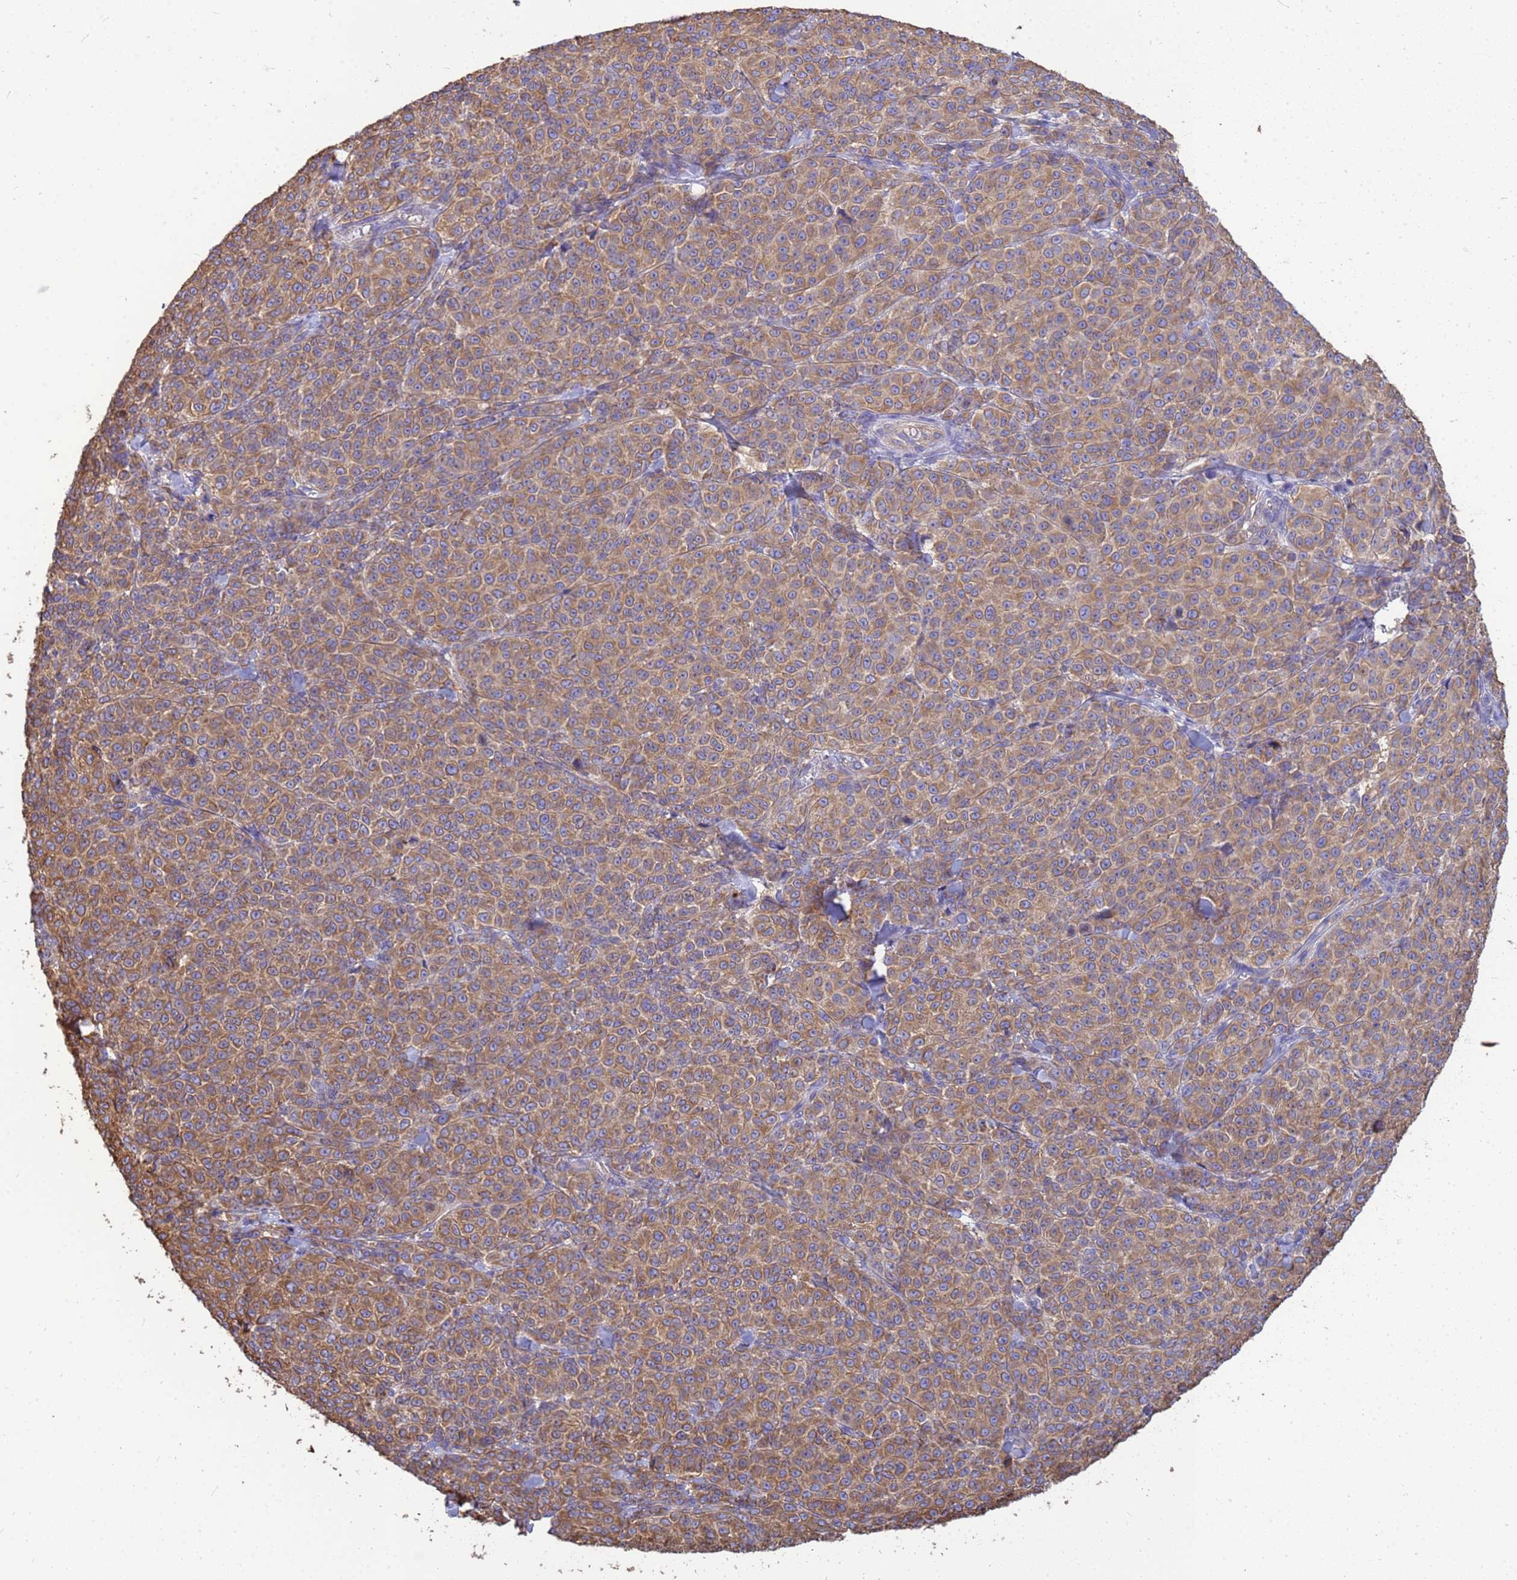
{"staining": {"intensity": "moderate", "quantity": ">75%", "location": "cytoplasmic/membranous"}, "tissue": "melanoma", "cell_type": "Tumor cells", "image_type": "cancer", "snomed": [{"axis": "morphology", "description": "Normal tissue, NOS"}, {"axis": "morphology", "description": "Malignant melanoma, NOS"}, {"axis": "topography", "description": "Skin"}], "caption": "DAB (3,3'-diaminobenzidine) immunohistochemical staining of human malignant melanoma demonstrates moderate cytoplasmic/membranous protein expression in about >75% of tumor cells.", "gene": "TUBB1", "patient": {"sex": "female", "age": 34}}